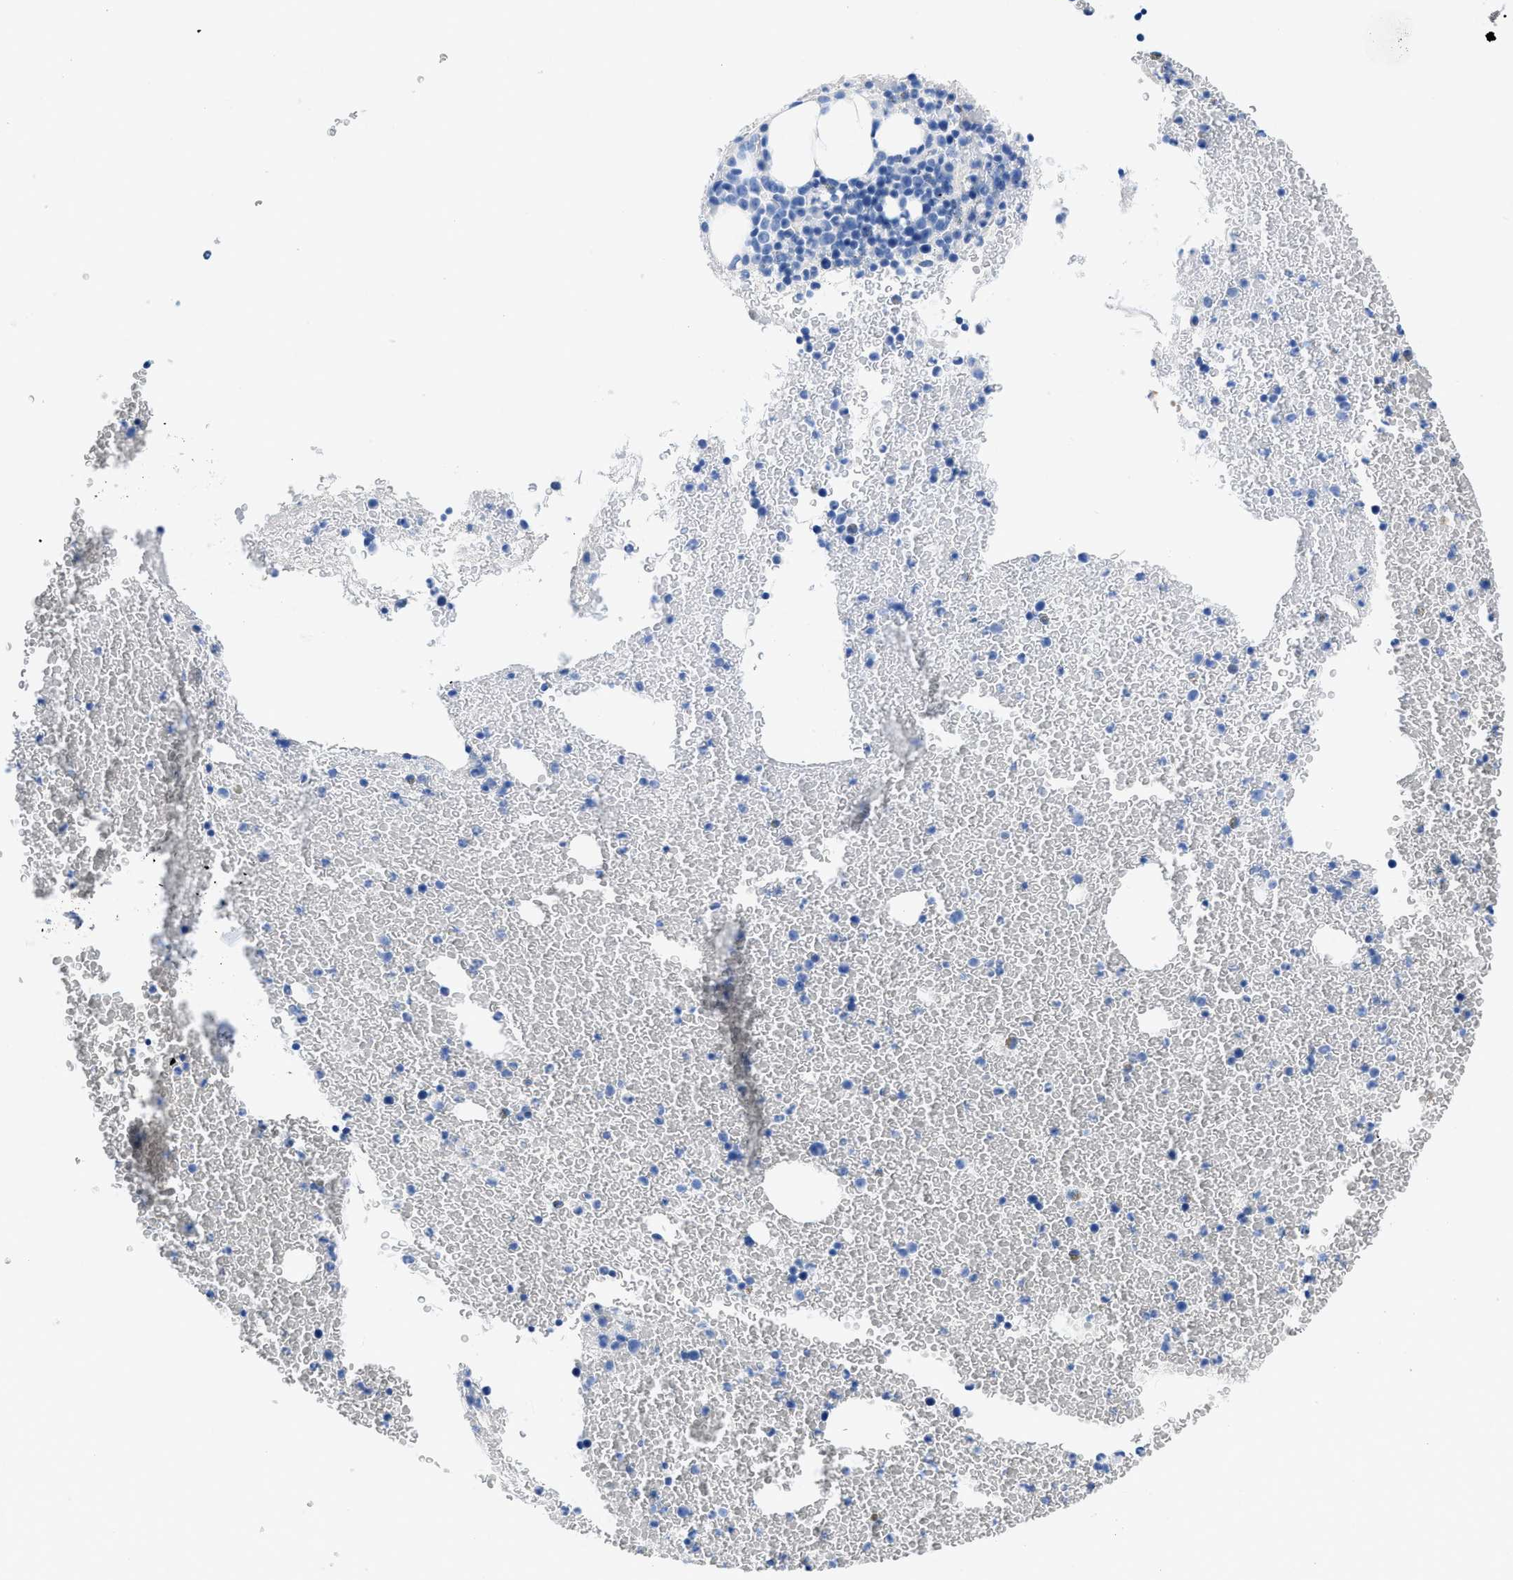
{"staining": {"intensity": "negative", "quantity": "none", "location": "none"}, "tissue": "bone marrow", "cell_type": "Hematopoietic cells", "image_type": "normal", "snomed": [{"axis": "morphology", "description": "Normal tissue, NOS"}, {"axis": "morphology", "description": "Inflammation, NOS"}, {"axis": "topography", "description": "Bone marrow"}], "caption": "The micrograph exhibits no staining of hematopoietic cells in normal bone marrow.", "gene": "COL3A1", "patient": {"sex": "male", "age": 47}}